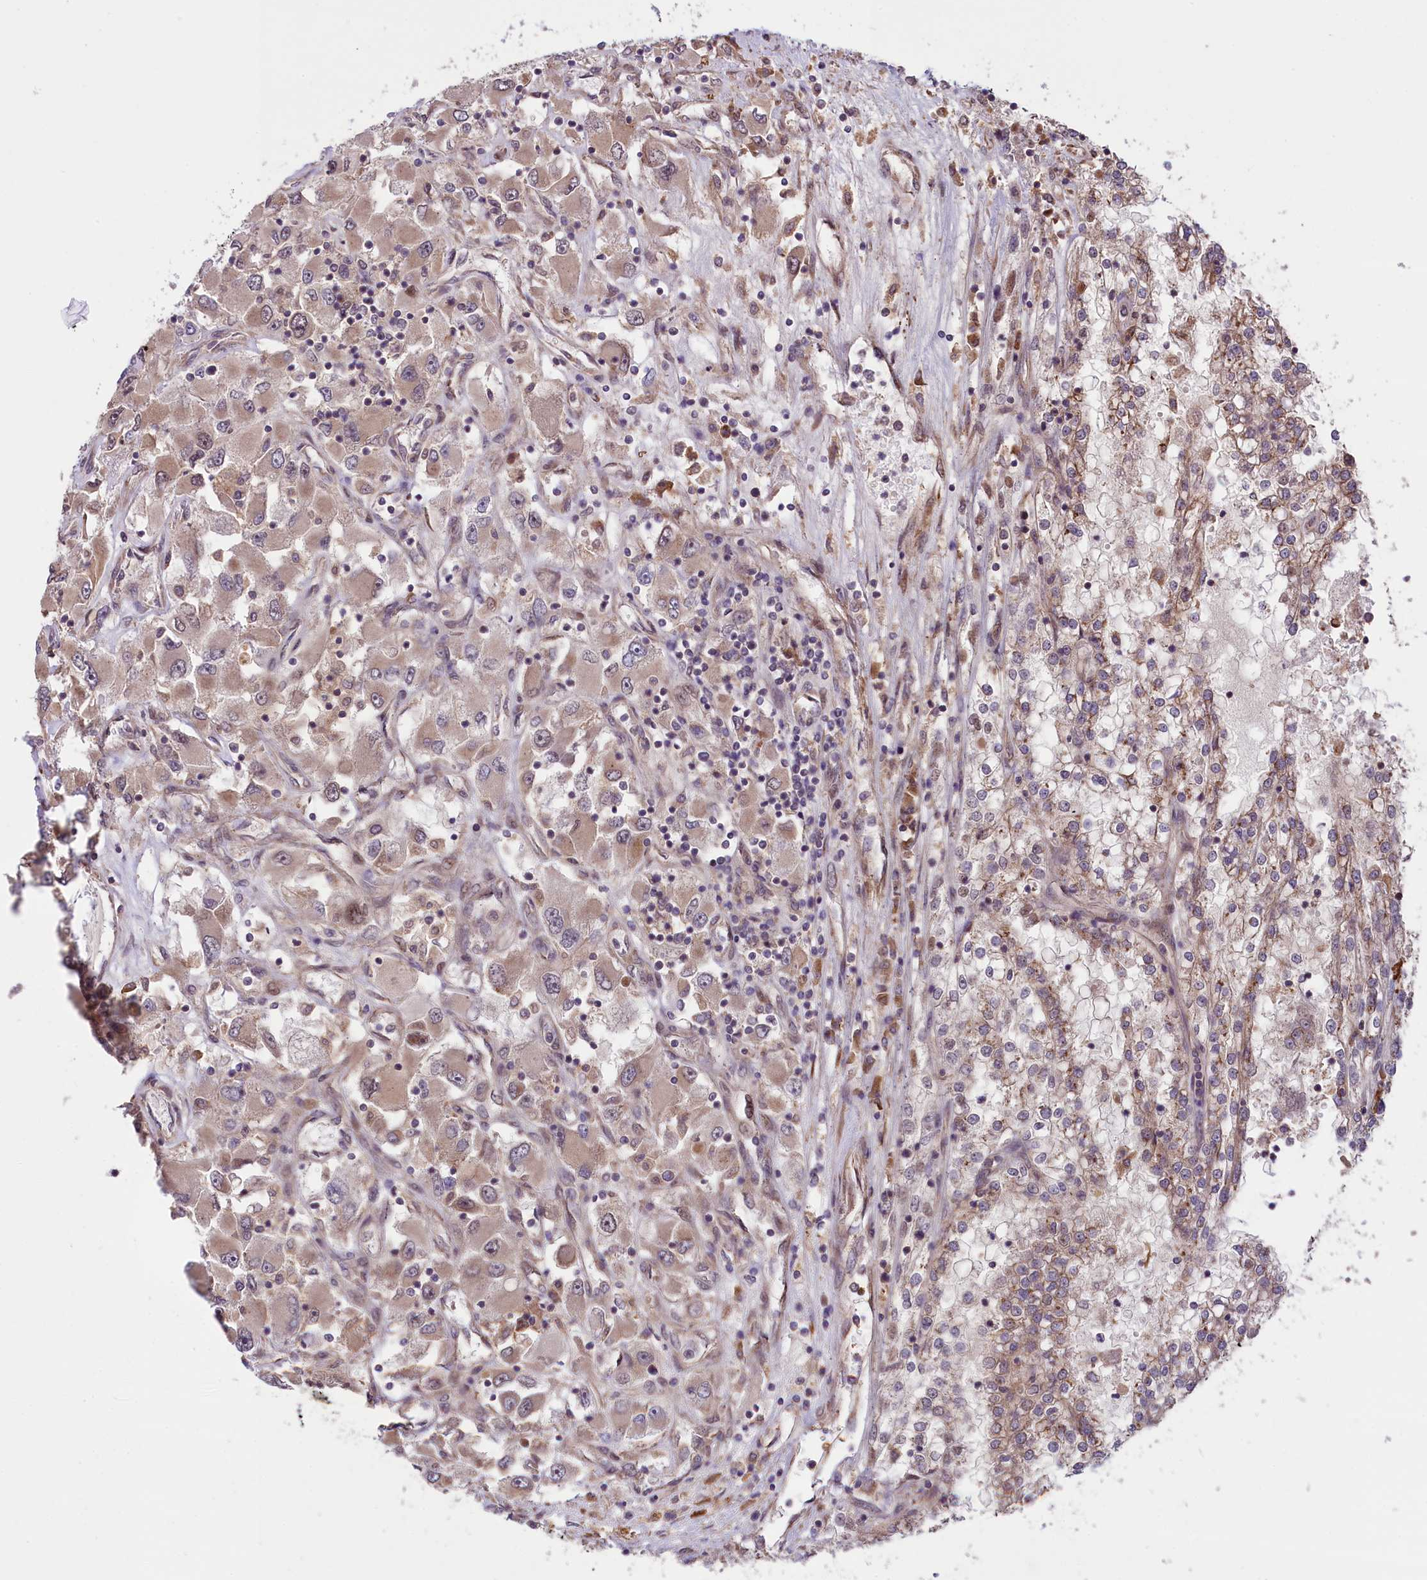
{"staining": {"intensity": "weak", "quantity": ">75%", "location": "cytoplasmic/membranous"}, "tissue": "renal cancer", "cell_type": "Tumor cells", "image_type": "cancer", "snomed": [{"axis": "morphology", "description": "Adenocarcinoma, NOS"}, {"axis": "topography", "description": "Kidney"}], "caption": "Human renal adenocarcinoma stained with a brown dye exhibits weak cytoplasmic/membranous positive staining in approximately >75% of tumor cells.", "gene": "HDAC5", "patient": {"sex": "female", "age": 52}}